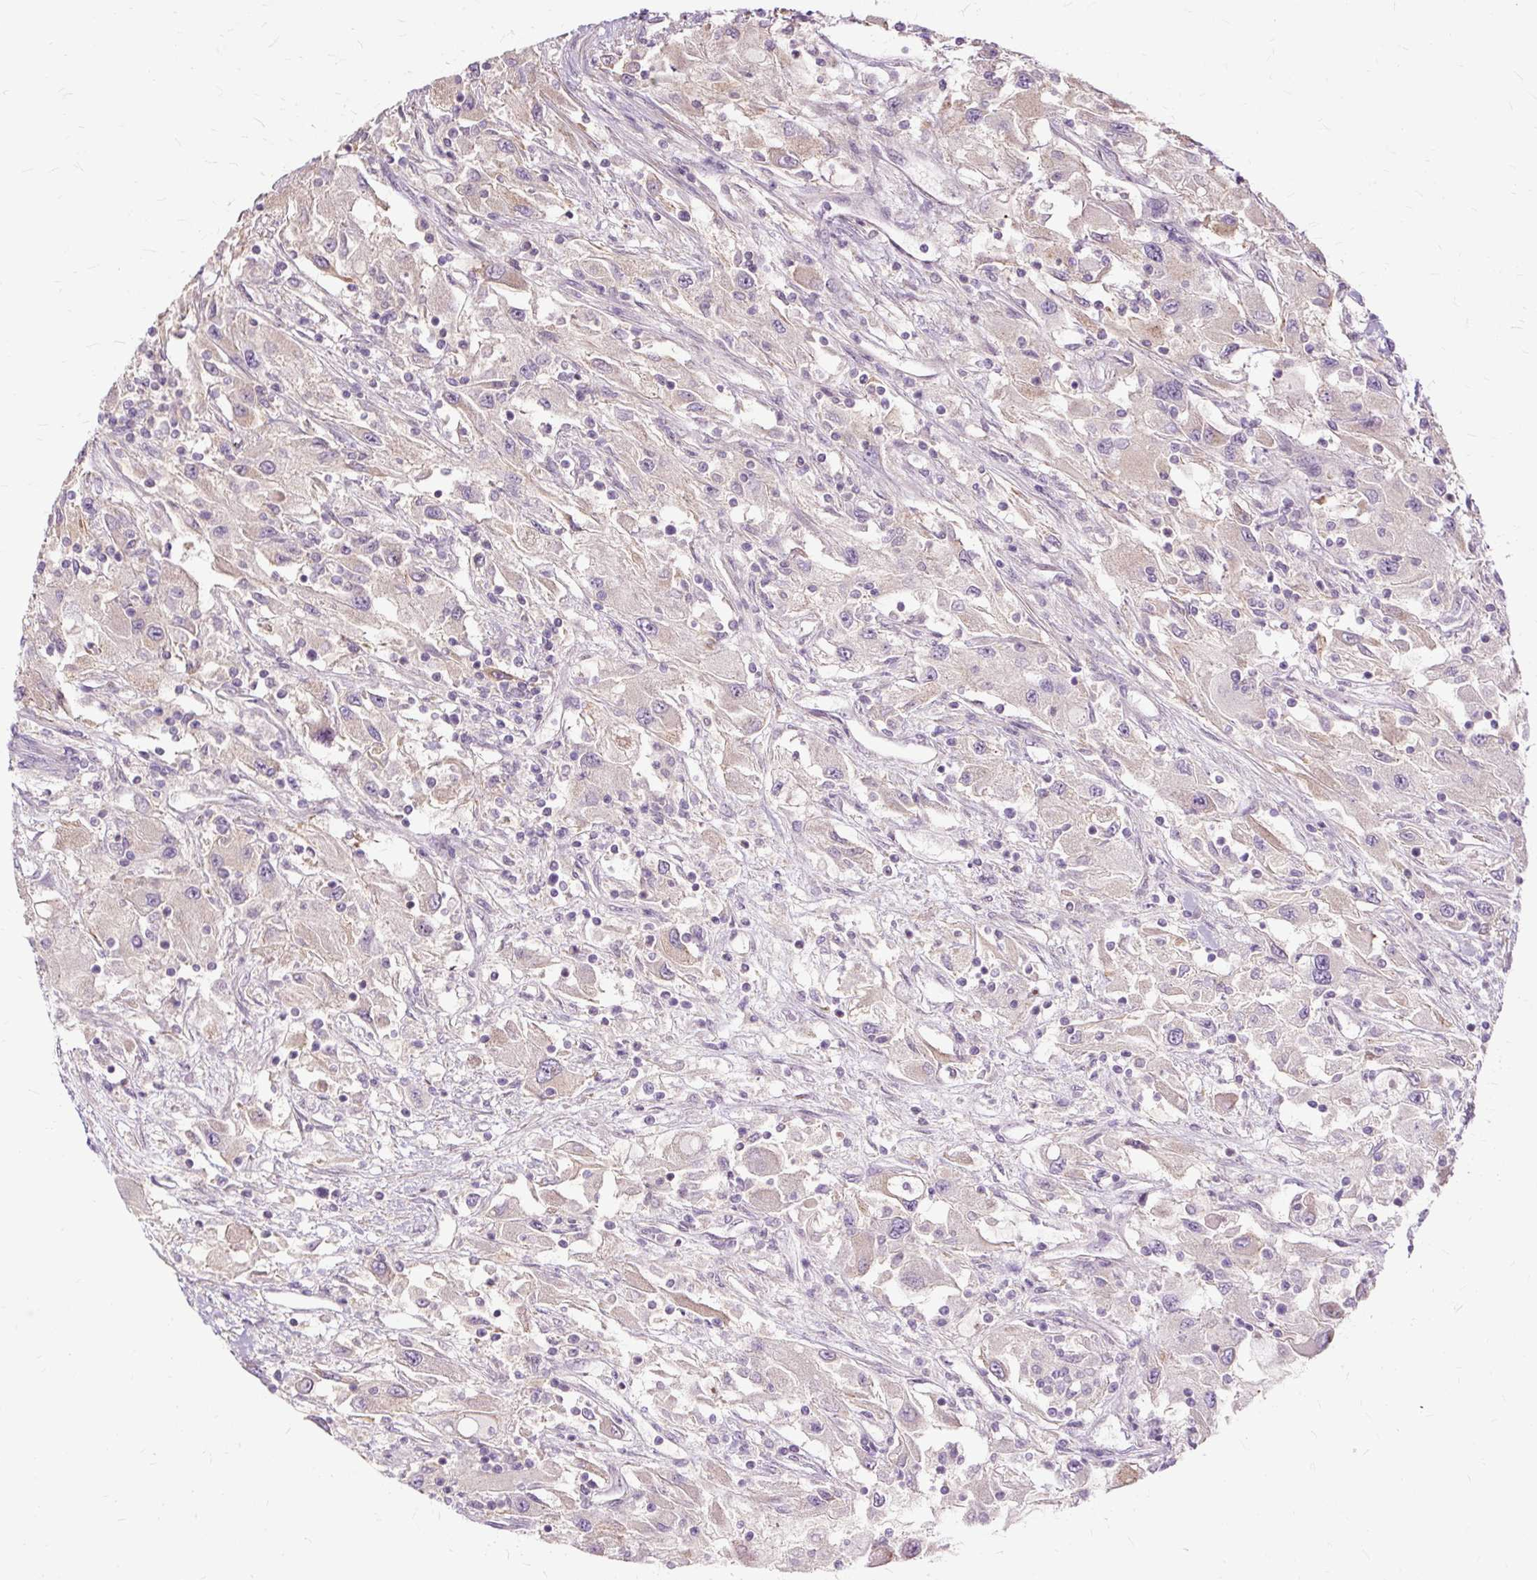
{"staining": {"intensity": "negative", "quantity": "none", "location": "none"}, "tissue": "renal cancer", "cell_type": "Tumor cells", "image_type": "cancer", "snomed": [{"axis": "morphology", "description": "Adenocarcinoma, NOS"}, {"axis": "topography", "description": "Kidney"}], "caption": "DAB immunohistochemical staining of renal adenocarcinoma exhibits no significant positivity in tumor cells.", "gene": "TSPAN8", "patient": {"sex": "female", "age": 67}}